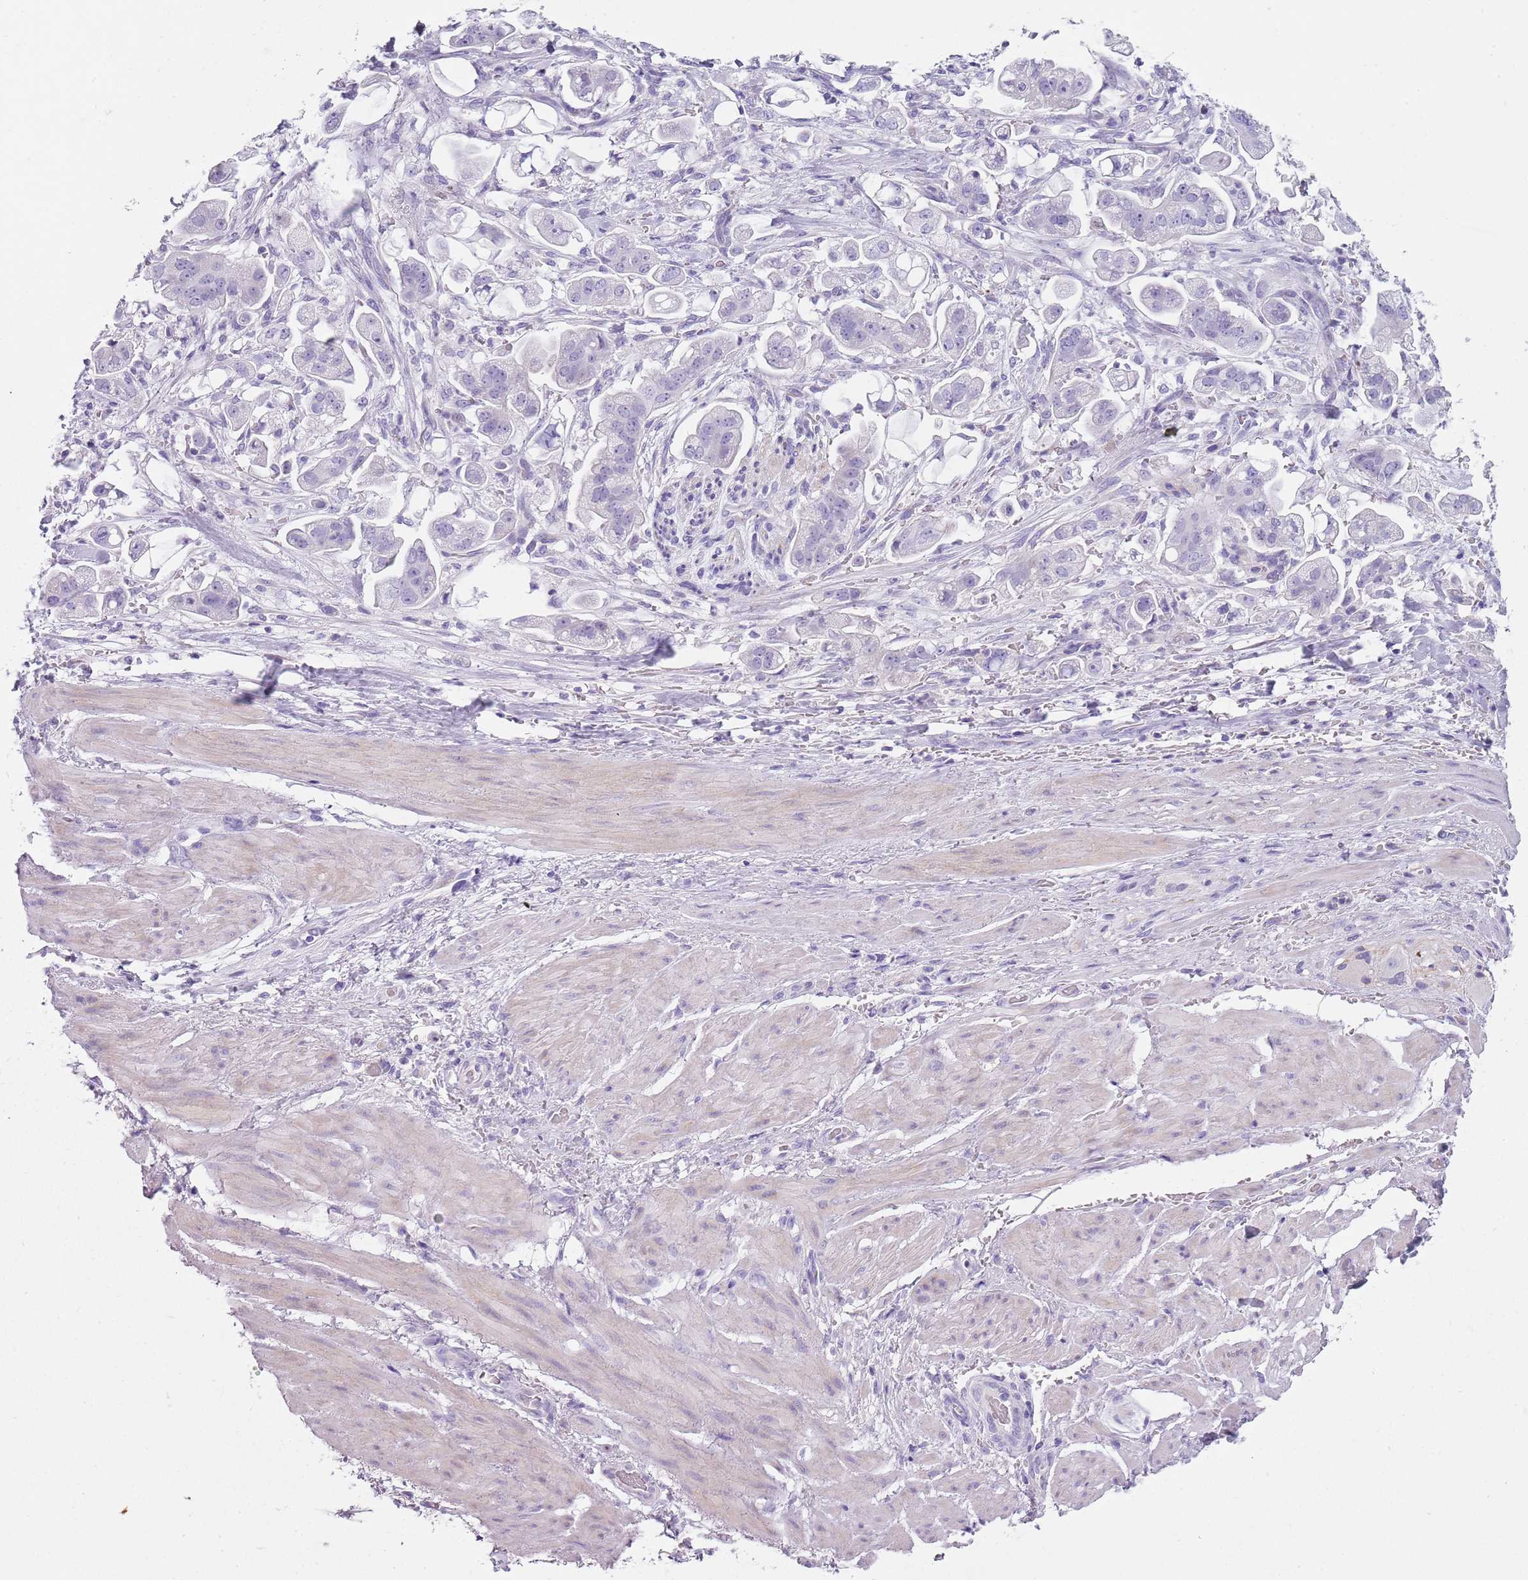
{"staining": {"intensity": "negative", "quantity": "none", "location": "none"}, "tissue": "stomach cancer", "cell_type": "Tumor cells", "image_type": "cancer", "snomed": [{"axis": "morphology", "description": "Adenocarcinoma, NOS"}, {"axis": "topography", "description": "Stomach"}], "caption": "This image is of adenocarcinoma (stomach) stained with immunohistochemistry to label a protein in brown with the nuclei are counter-stained blue. There is no staining in tumor cells. (Immunohistochemistry, brightfield microscopy, high magnification).", "gene": "NBPF20", "patient": {"sex": "male", "age": 62}}